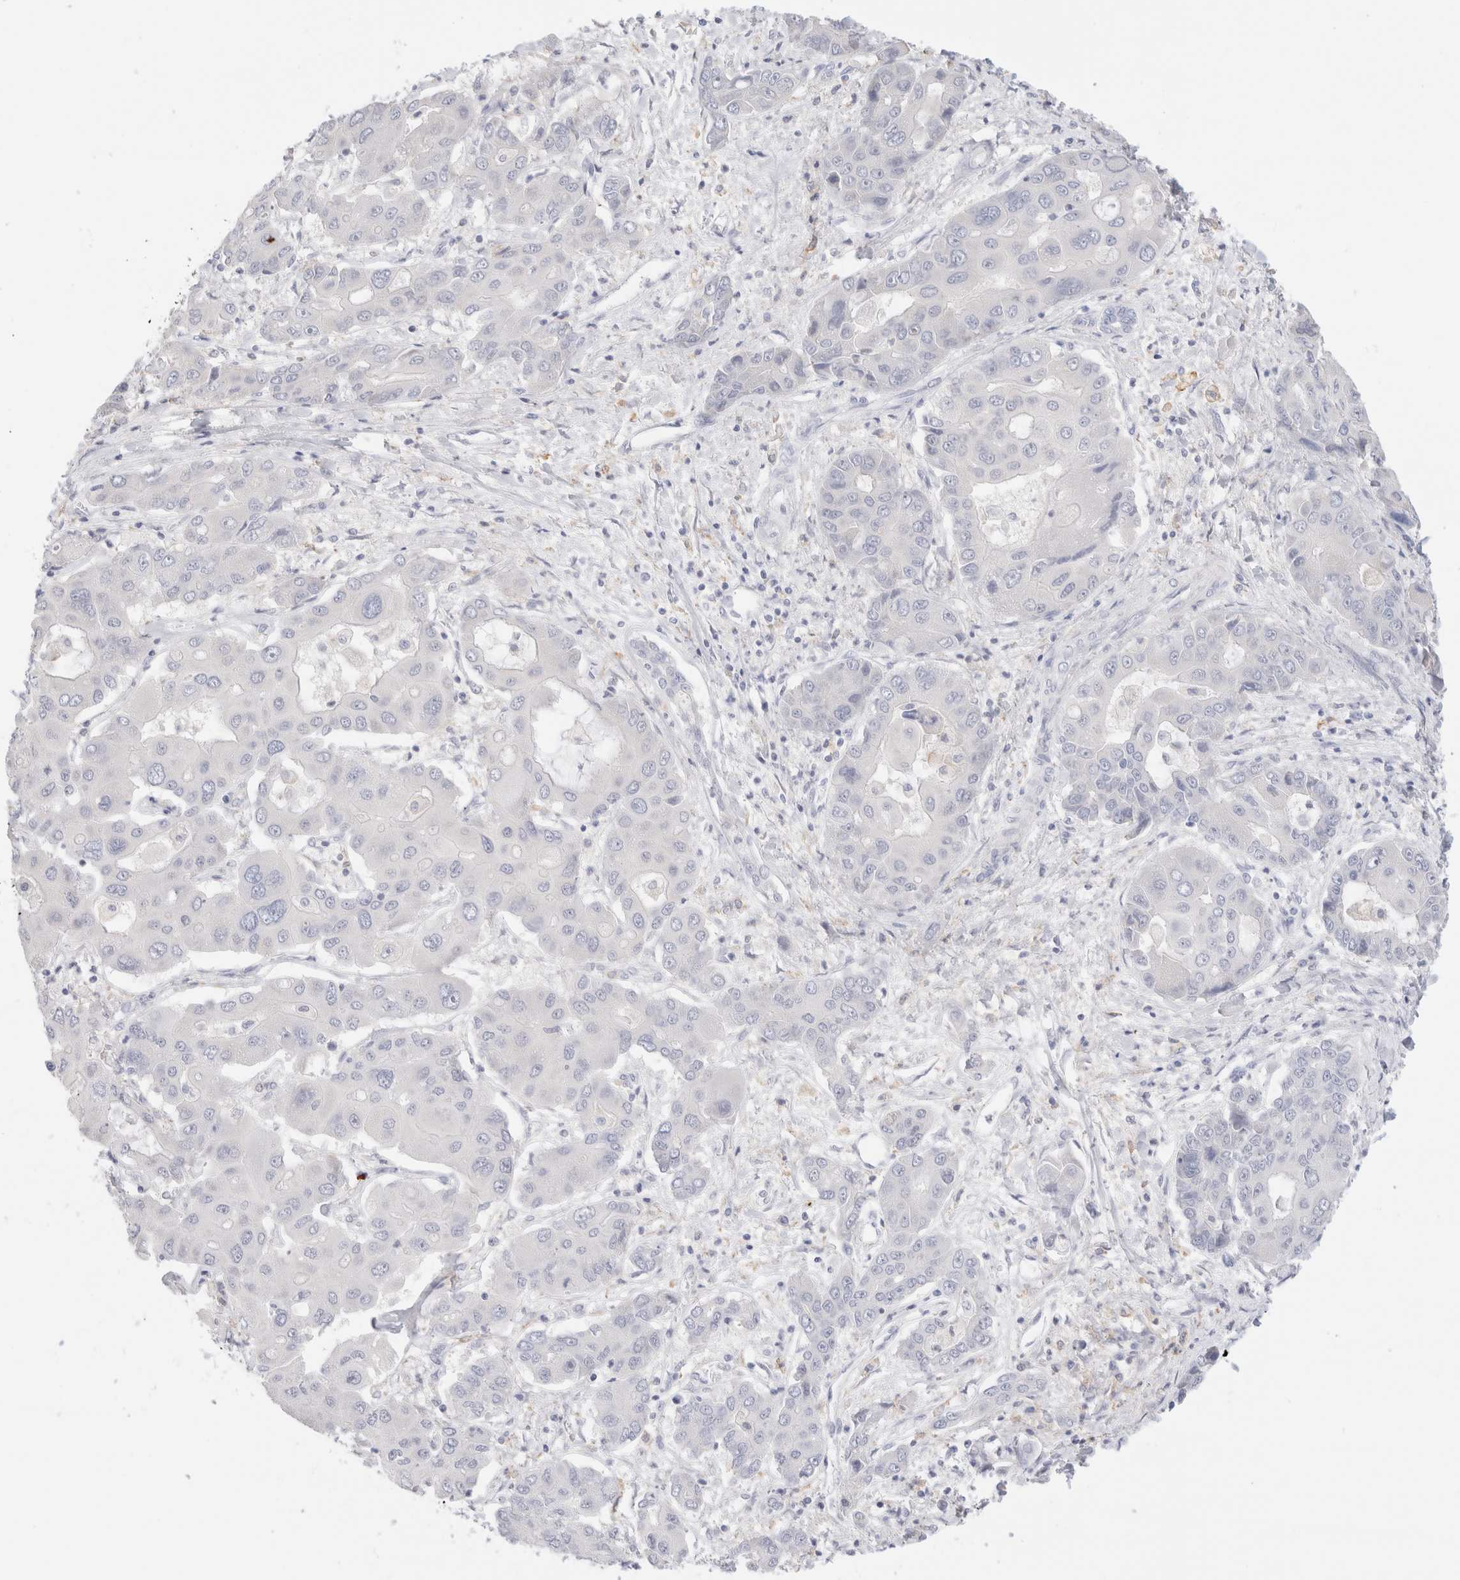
{"staining": {"intensity": "negative", "quantity": "none", "location": "none"}, "tissue": "liver cancer", "cell_type": "Tumor cells", "image_type": "cancer", "snomed": [{"axis": "morphology", "description": "Cholangiocarcinoma"}, {"axis": "topography", "description": "Liver"}], "caption": "The micrograph demonstrates no staining of tumor cells in cholangiocarcinoma (liver).", "gene": "ADAM30", "patient": {"sex": "male", "age": 67}}